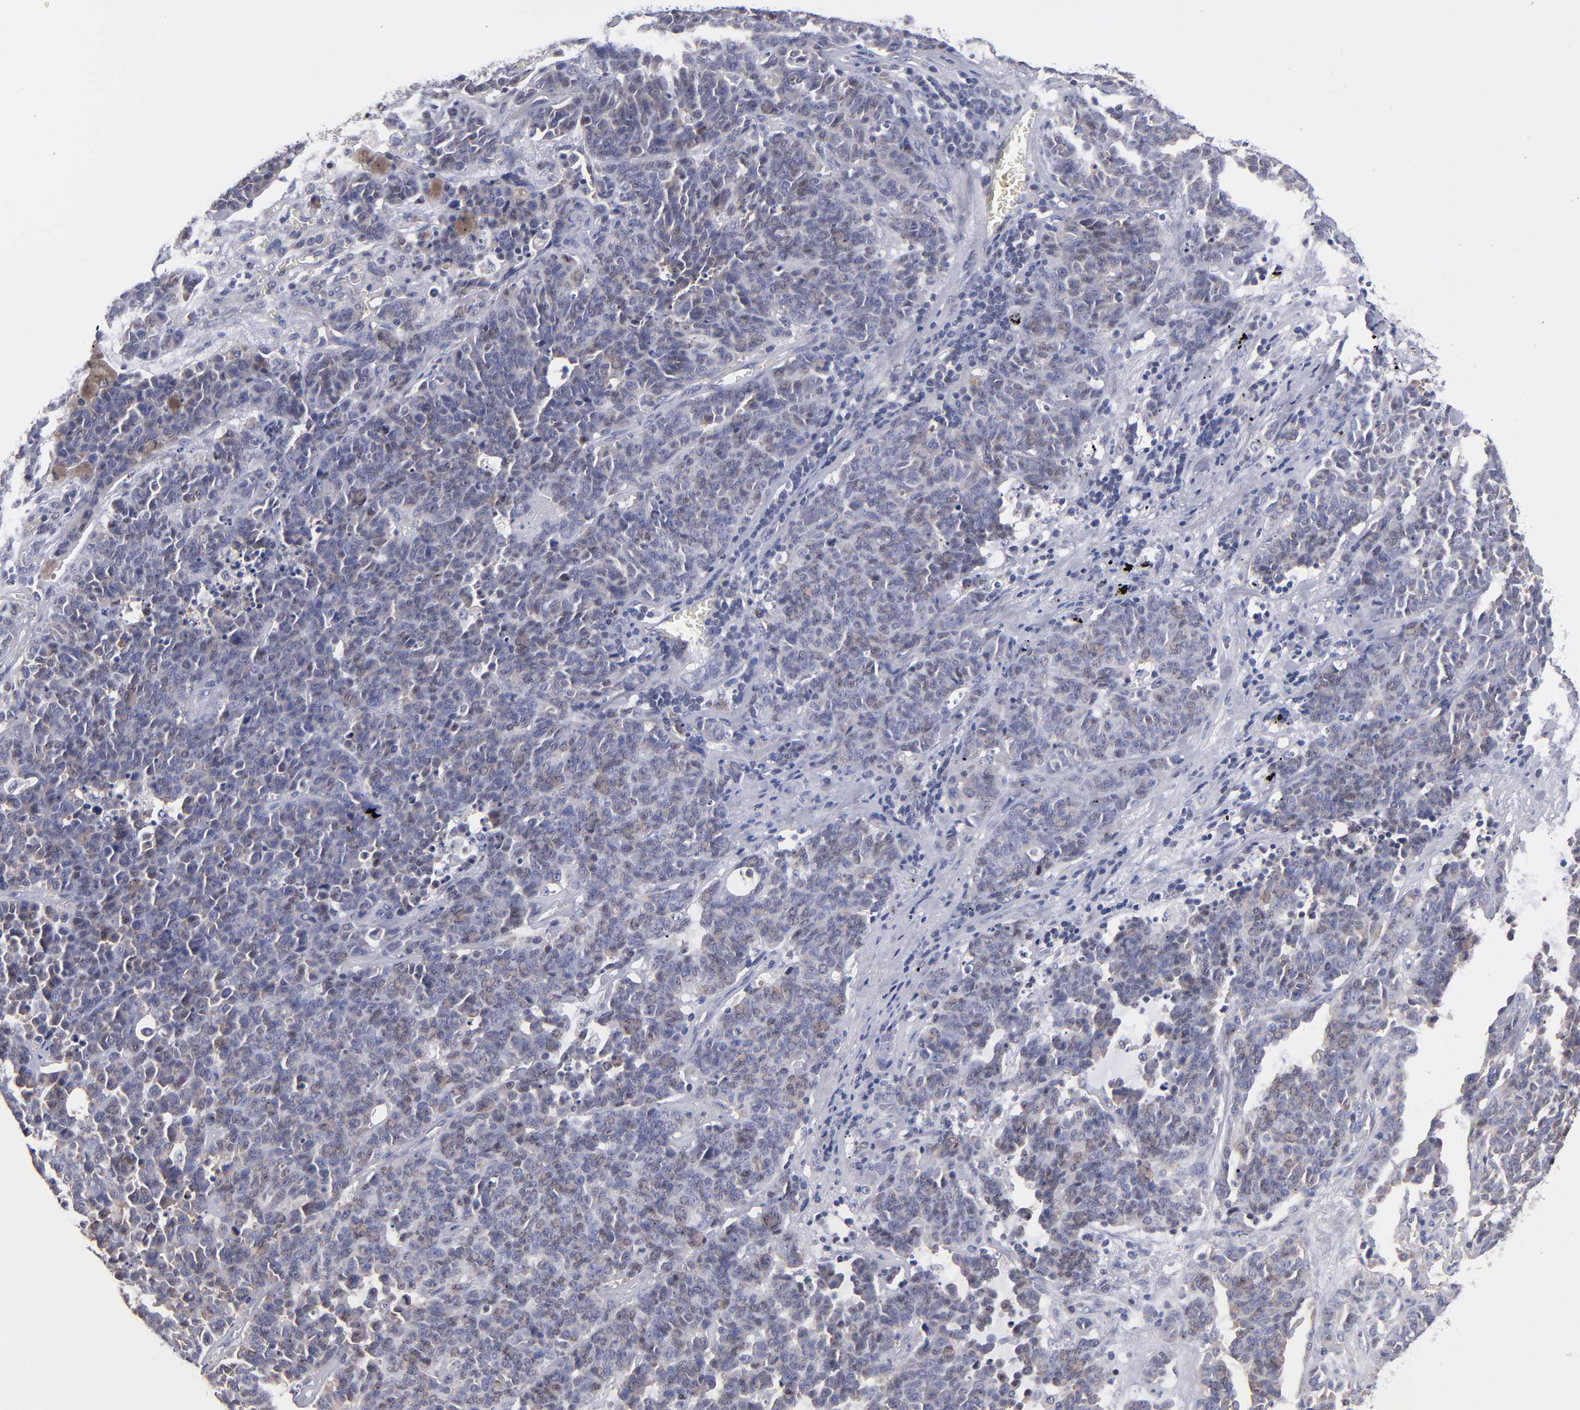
{"staining": {"intensity": "weak", "quantity": "<25%", "location": "cytoplasmic/membranous"}, "tissue": "lung cancer", "cell_type": "Tumor cells", "image_type": "cancer", "snomed": [{"axis": "morphology", "description": "Neoplasm, malignant, NOS"}, {"axis": "topography", "description": "Lung"}], "caption": "An image of human lung neoplasm (malignant) is negative for staining in tumor cells.", "gene": "EIF3L", "patient": {"sex": "female", "age": 58}}